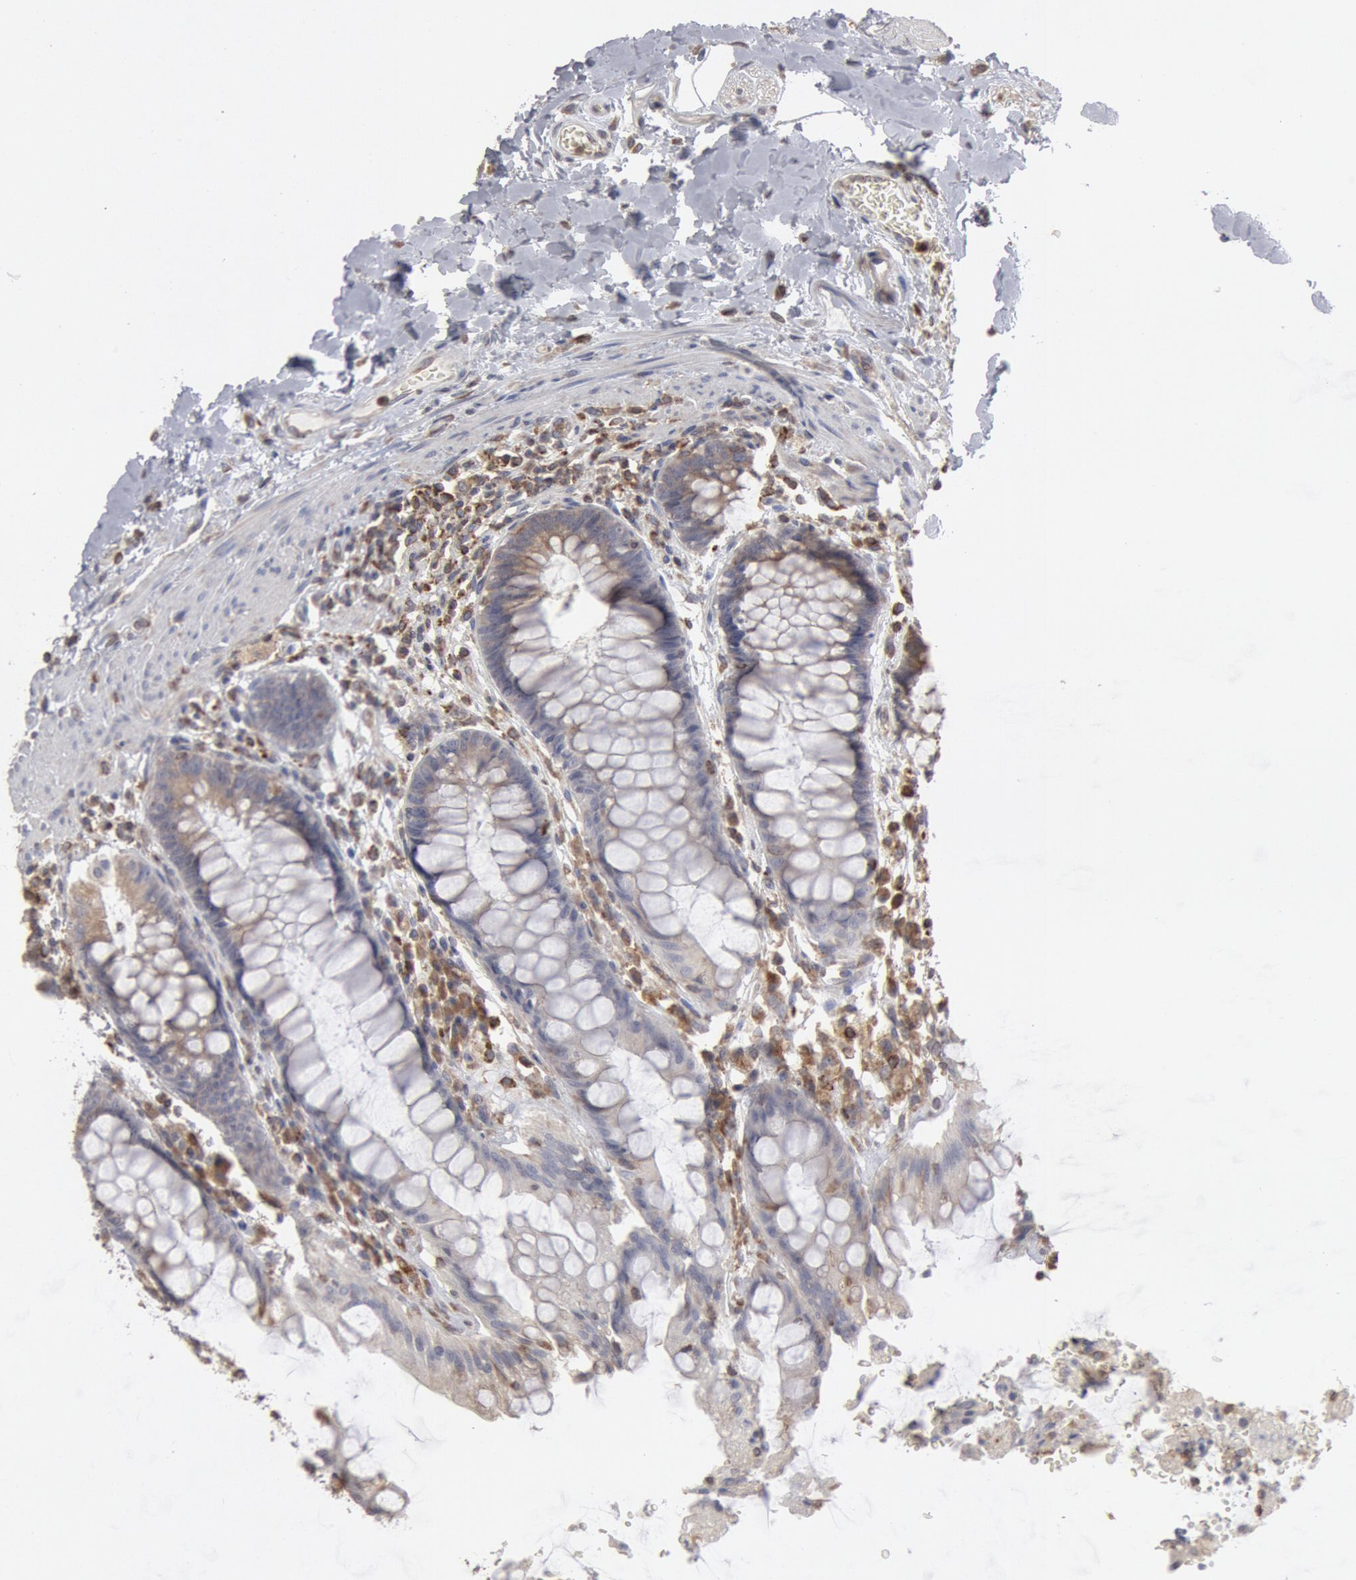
{"staining": {"intensity": "negative", "quantity": "none", "location": "none"}, "tissue": "rectum", "cell_type": "Glandular cells", "image_type": "normal", "snomed": [{"axis": "morphology", "description": "Normal tissue, NOS"}, {"axis": "topography", "description": "Rectum"}], "caption": "DAB immunohistochemical staining of unremarkable rectum exhibits no significant positivity in glandular cells. (DAB immunohistochemistry (IHC) with hematoxylin counter stain).", "gene": "OSBPL8", "patient": {"sex": "female", "age": 46}}